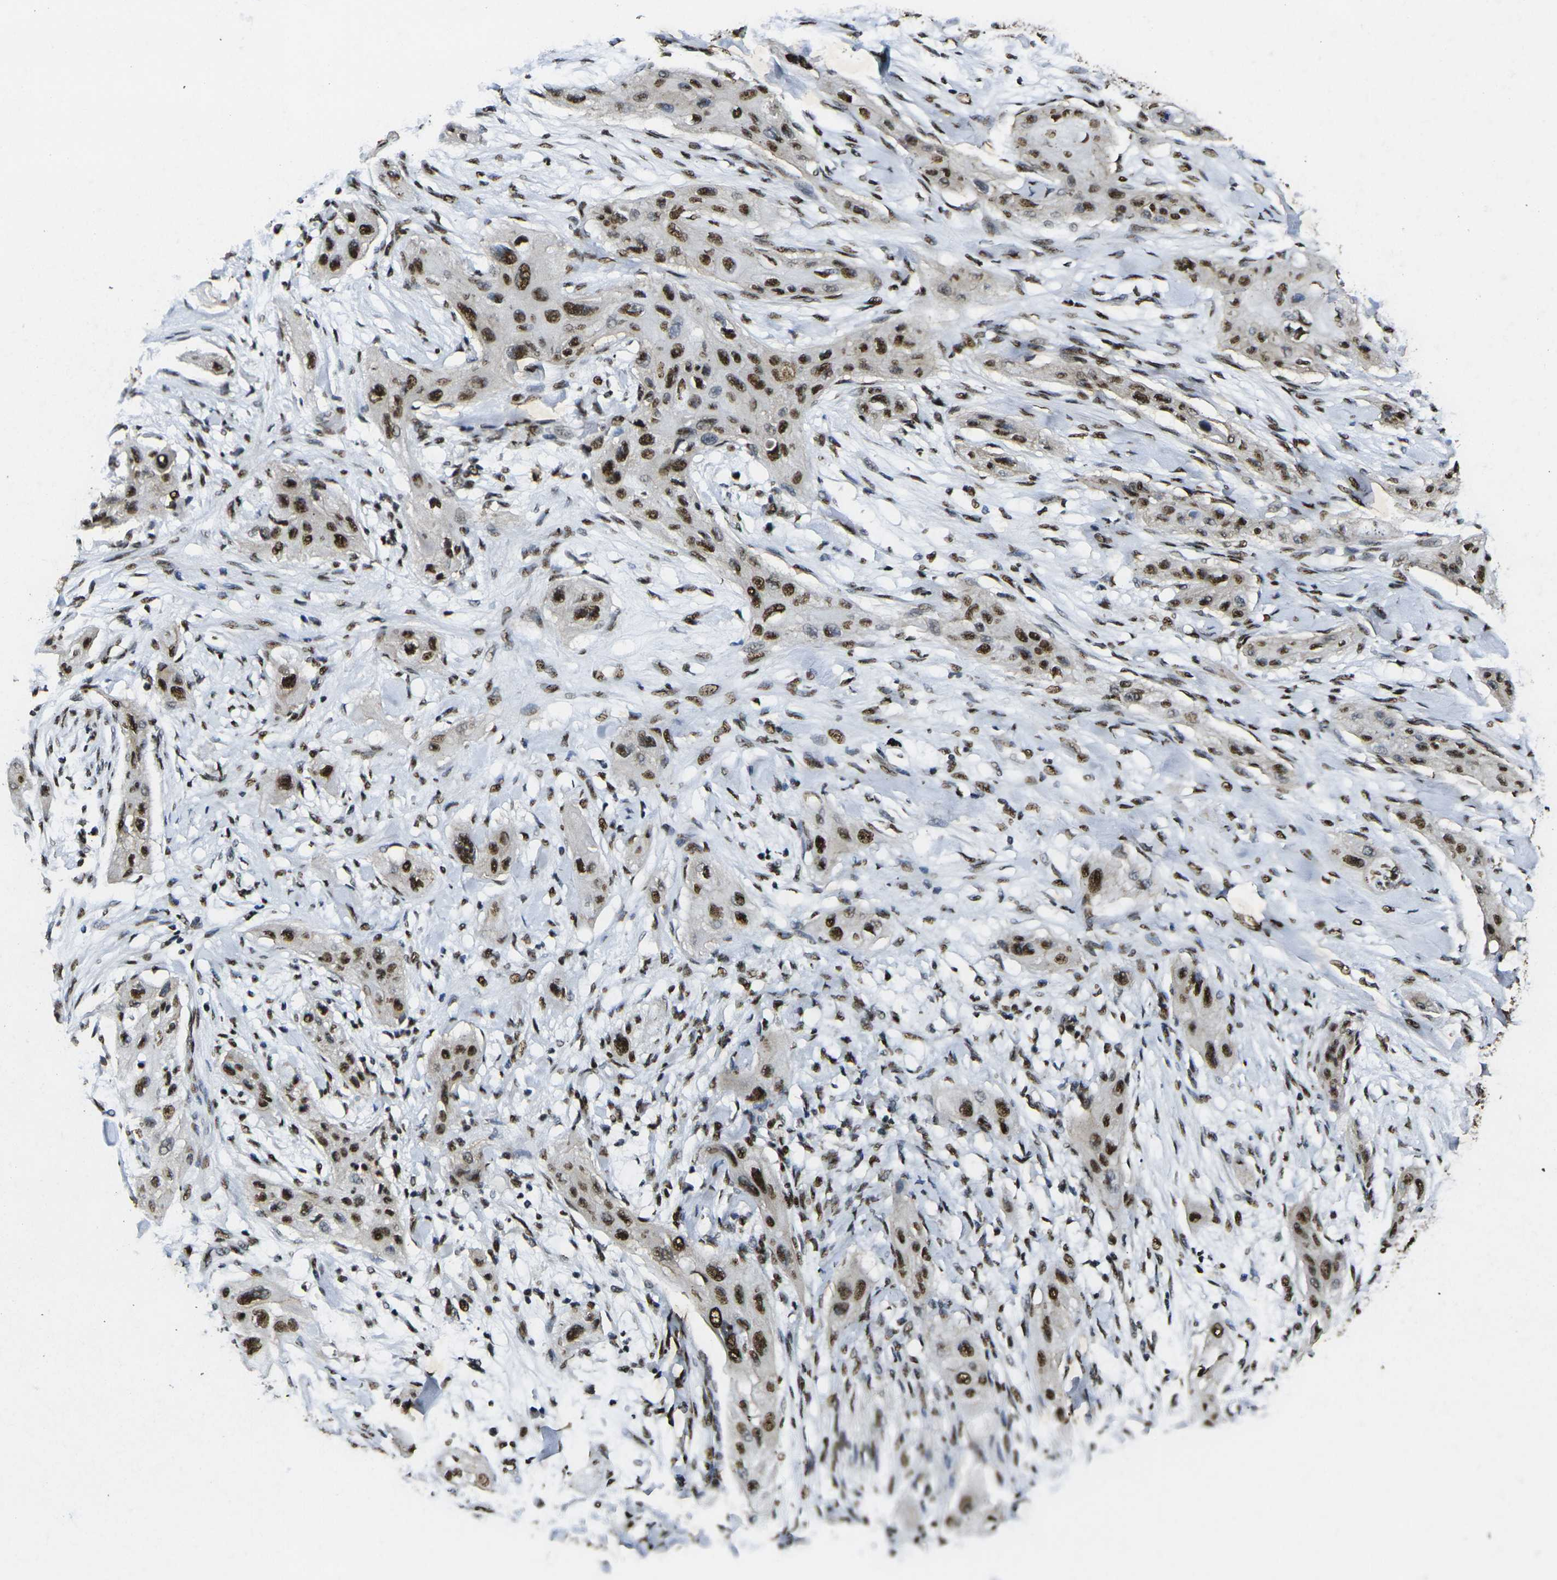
{"staining": {"intensity": "strong", "quantity": ">75%", "location": "nuclear"}, "tissue": "lung cancer", "cell_type": "Tumor cells", "image_type": "cancer", "snomed": [{"axis": "morphology", "description": "Squamous cell carcinoma, NOS"}, {"axis": "topography", "description": "Lung"}], "caption": "A high-resolution micrograph shows immunohistochemistry (IHC) staining of lung squamous cell carcinoma, which shows strong nuclear expression in approximately >75% of tumor cells.", "gene": "SMARCC1", "patient": {"sex": "female", "age": 47}}